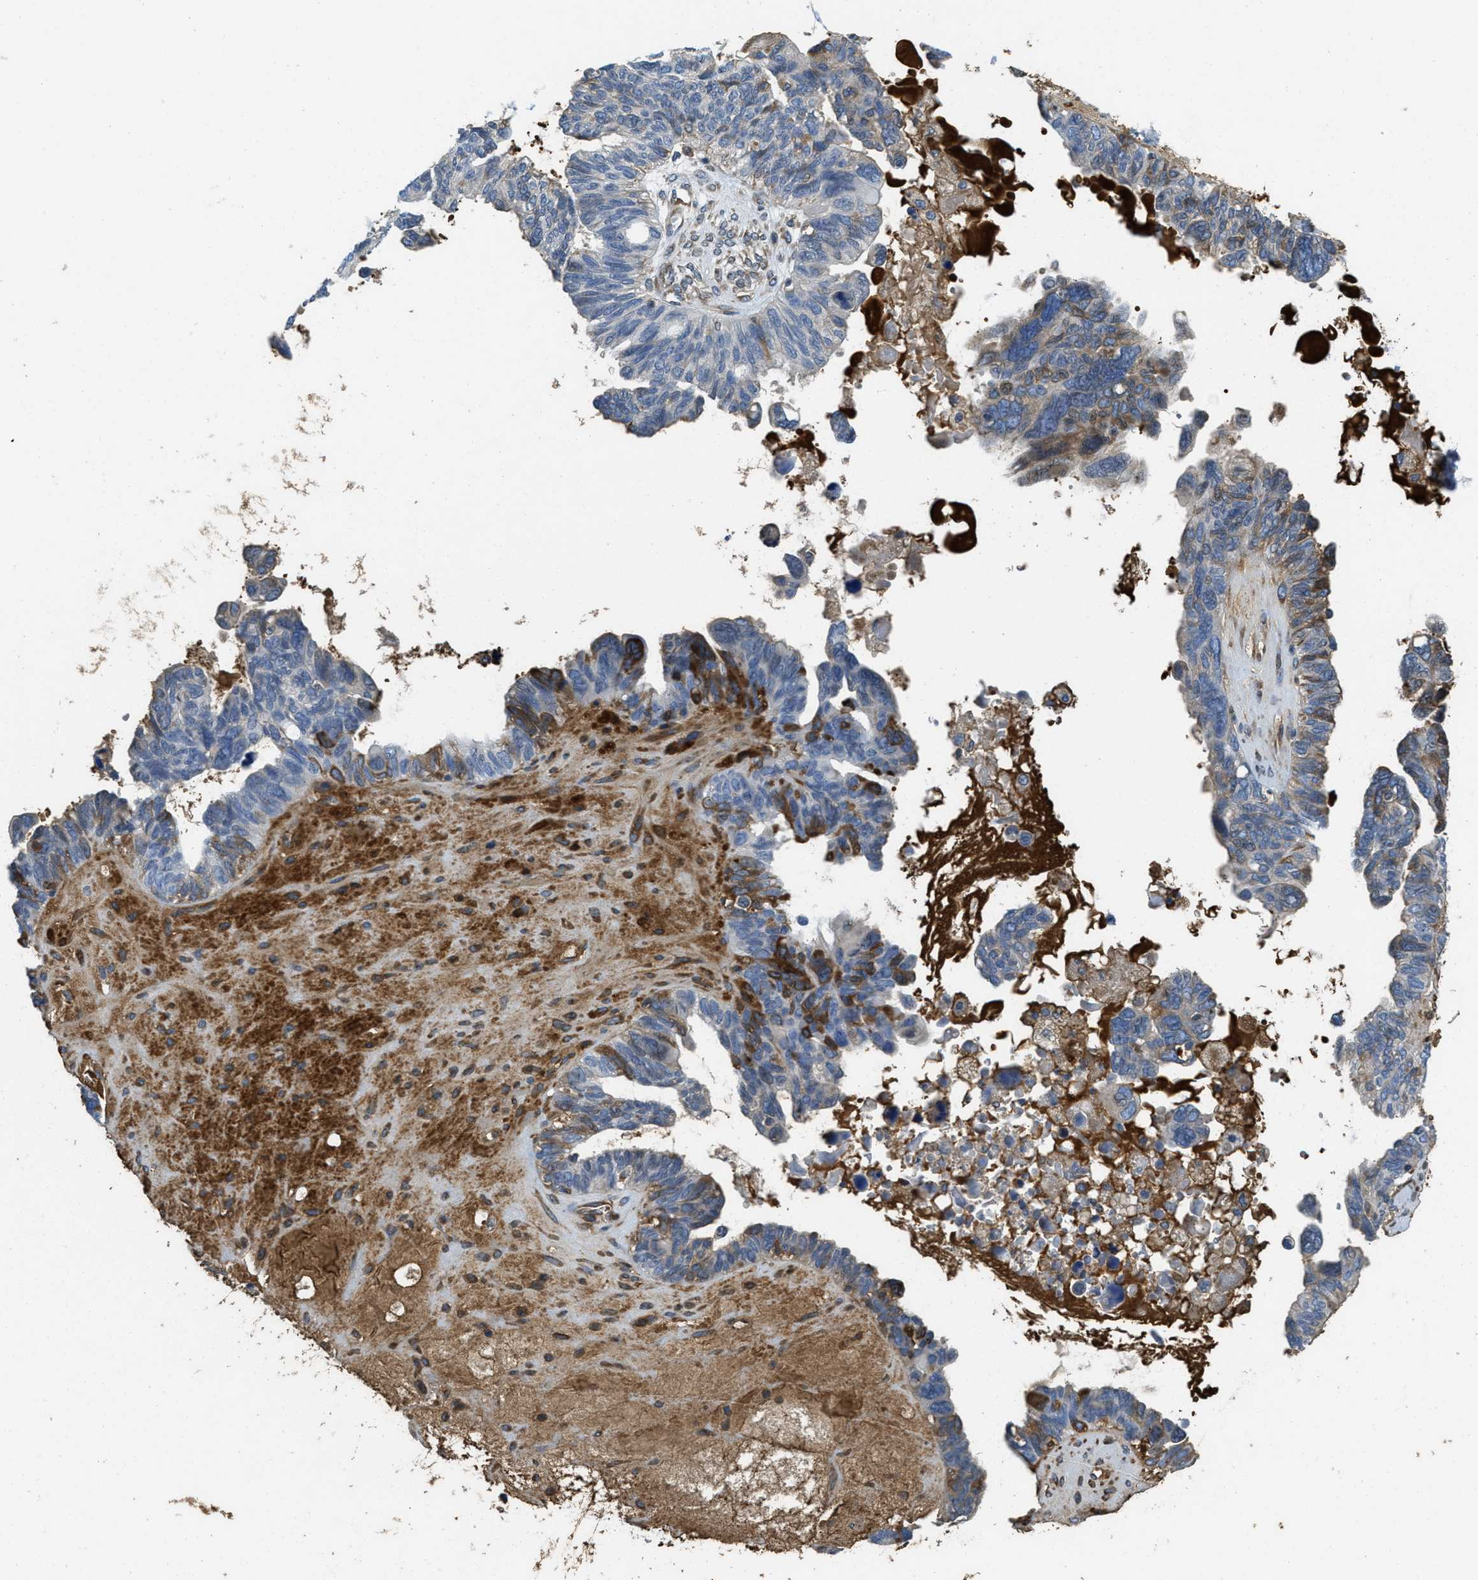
{"staining": {"intensity": "moderate", "quantity": "<25%", "location": "cytoplasmic/membranous"}, "tissue": "ovarian cancer", "cell_type": "Tumor cells", "image_type": "cancer", "snomed": [{"axis": "morphology", "description": "Cystadenocarcinoma, serous, NOS"}, {"axis": "topography", "description": "Ovary"}], "caption": "Immunohistochemistry (IHC) histopathology image of neoplastic tissue: human ovarian serous cystadenocarcinoma stained using IHC shows low levels of moderate protein expression localized specifically in the cytoplasmic/membranous of tumor cells, appearing as a cytoplasmic/membranous brown color.", "gene": "MPDU1", "patient": {"sex": "female", "age": 79}}